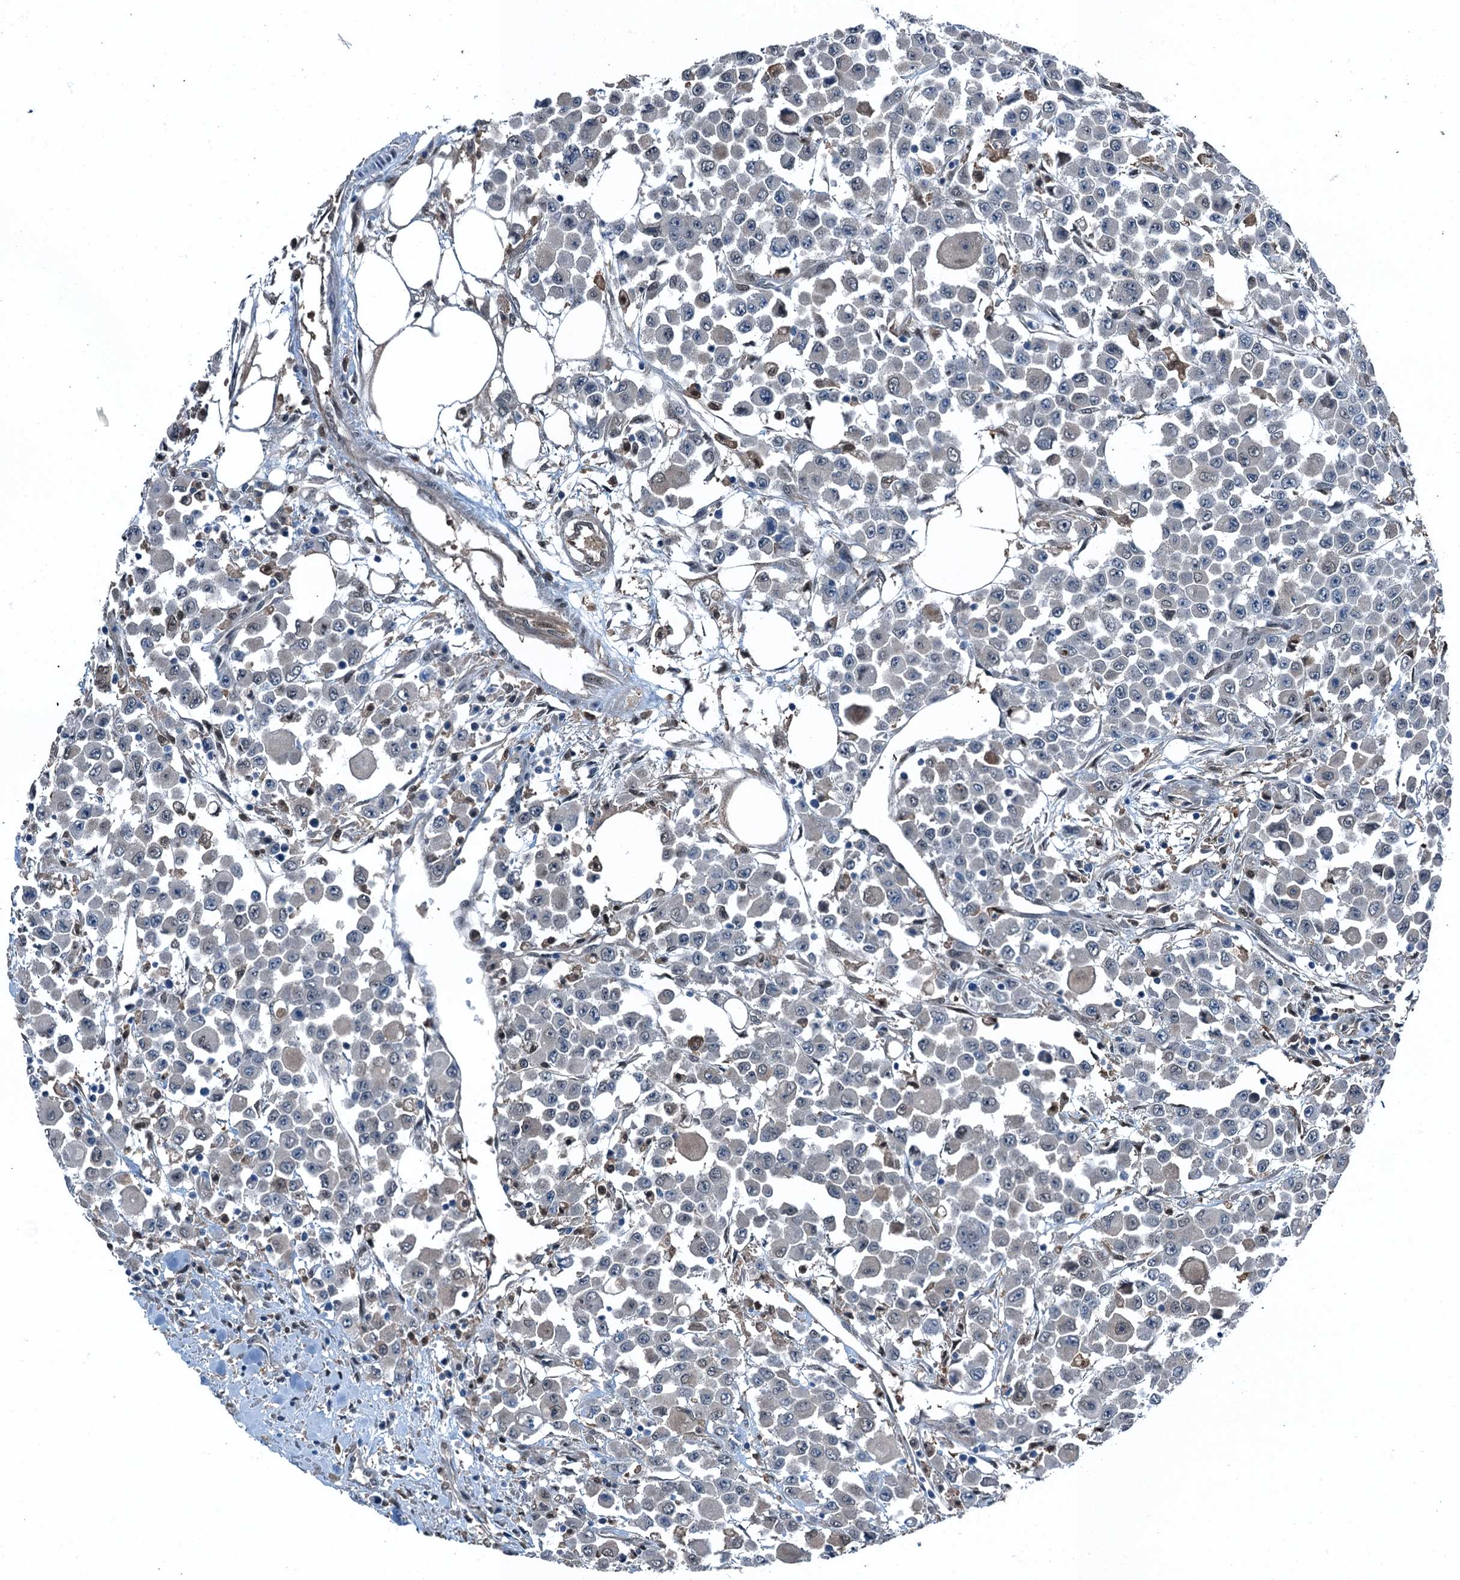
{"staining": {"intensity": "negative", "quantity": "none", "location": "none"}, "tissue": "colorectal cancer", "cell_type": "Tumor cells", "image_type": "cancer", "snomed": [{"axis": "morphology", "description": "Adenocarcinoma, NOS"}, {"axis": "topography", "description": "Colon"}], "caption": "Protein analysis of colorectal adenocarcinoma exhibits no significant expression in tumor cells. (Brightfield microscopy of DAB immunohistochemistry at high magnification).", "gene": "RNH1", "patient": {"sex": "male", "age": 51}}